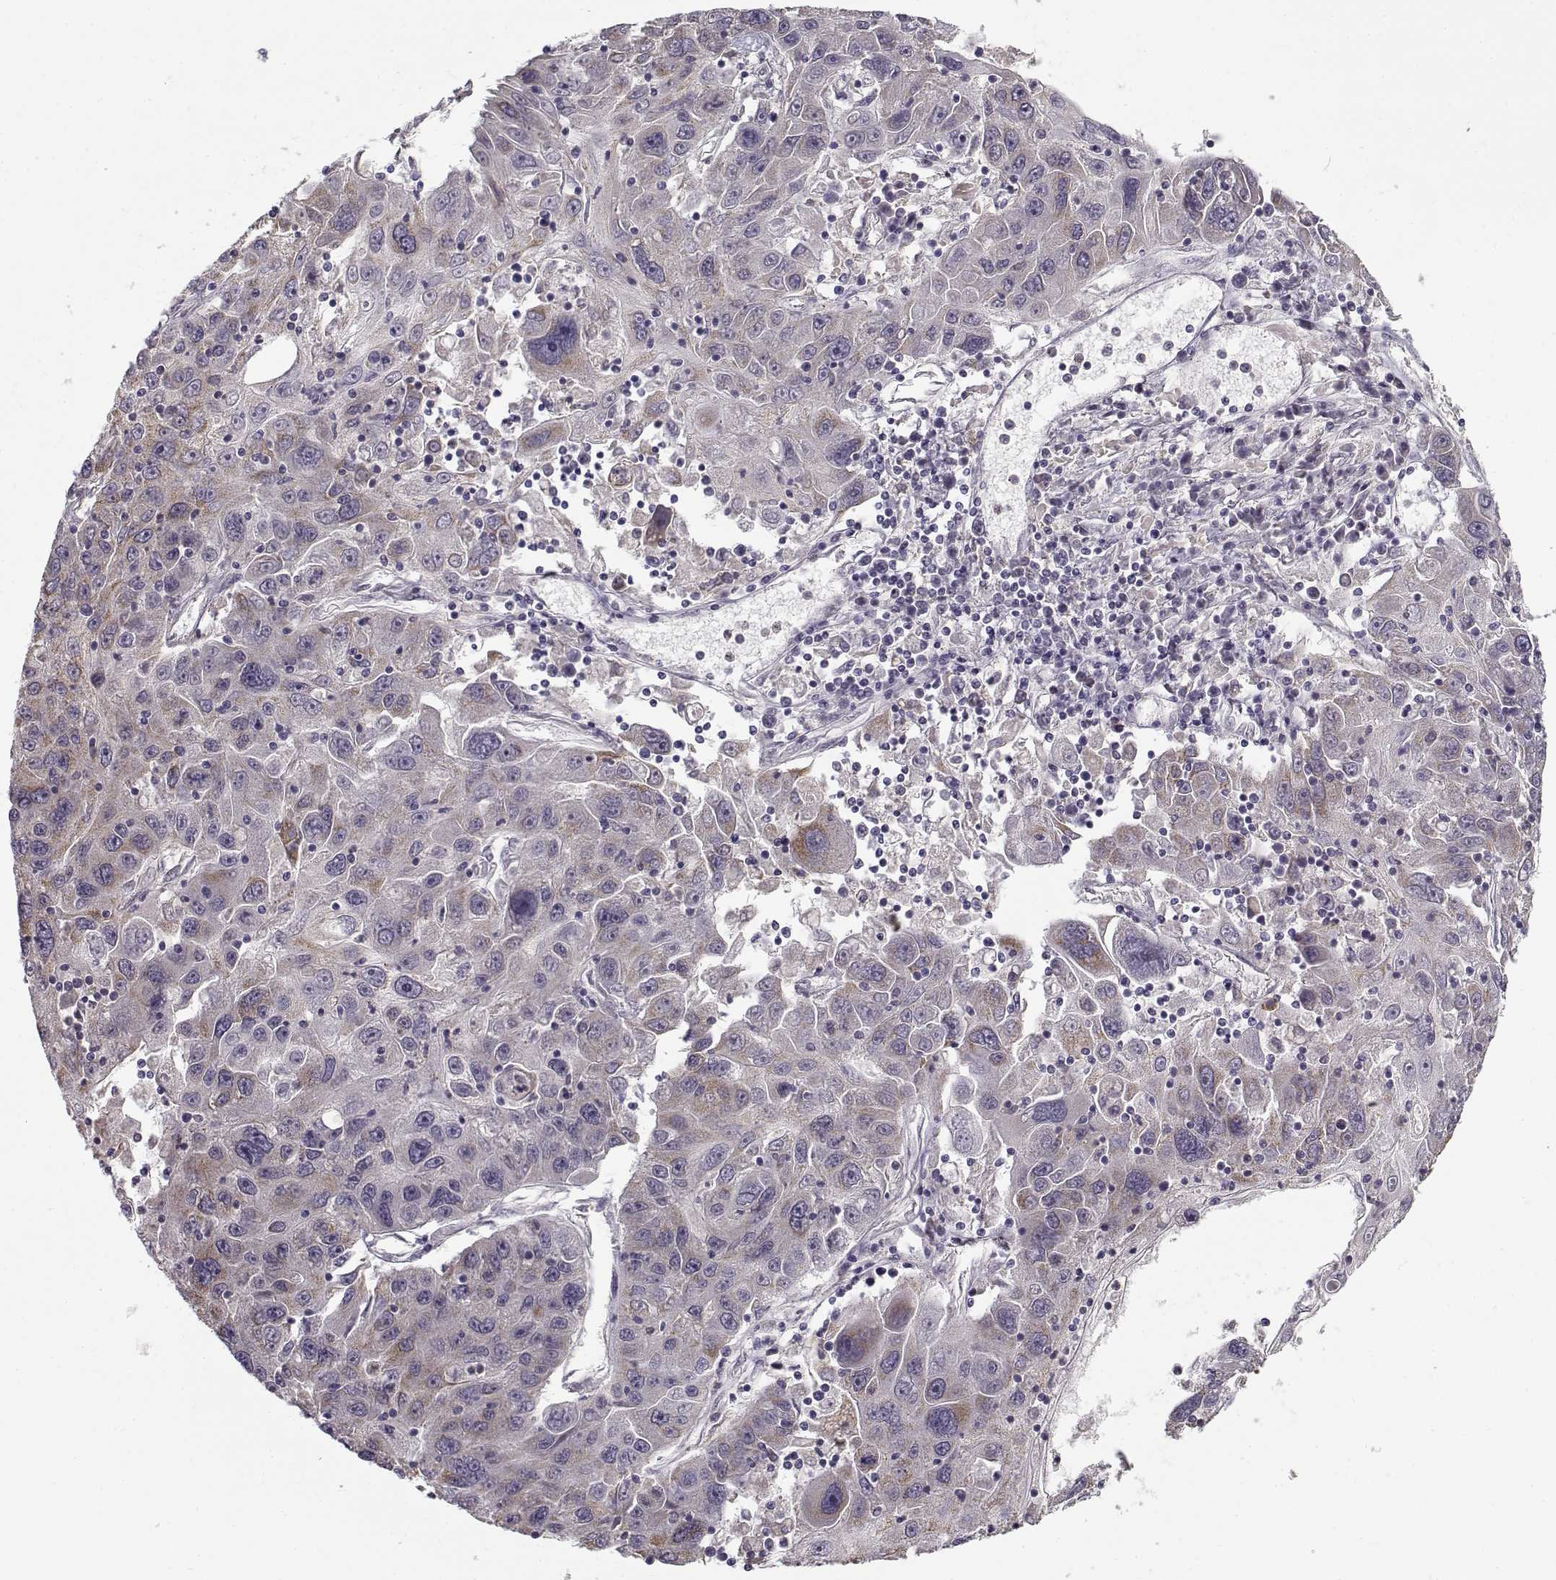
{"staining": {"intensity": "weak", "quantity": "<25%", "location": "cytoplasmic/membranous"}, "tissue": "stomach cancer", "cell_type": "Tumor cells", "image_type": "cancer", "snomed": [{"axis": "morphology", "description": "Adenocarcinoma, NOS"}, {"axis": "topography", "description": "Stomach"}], "caption": "Tumor cells are negative for protein expression in human stomach cancer.", "gene": "ENTPD8", "patient": {"sex": "male", "age": 56}}